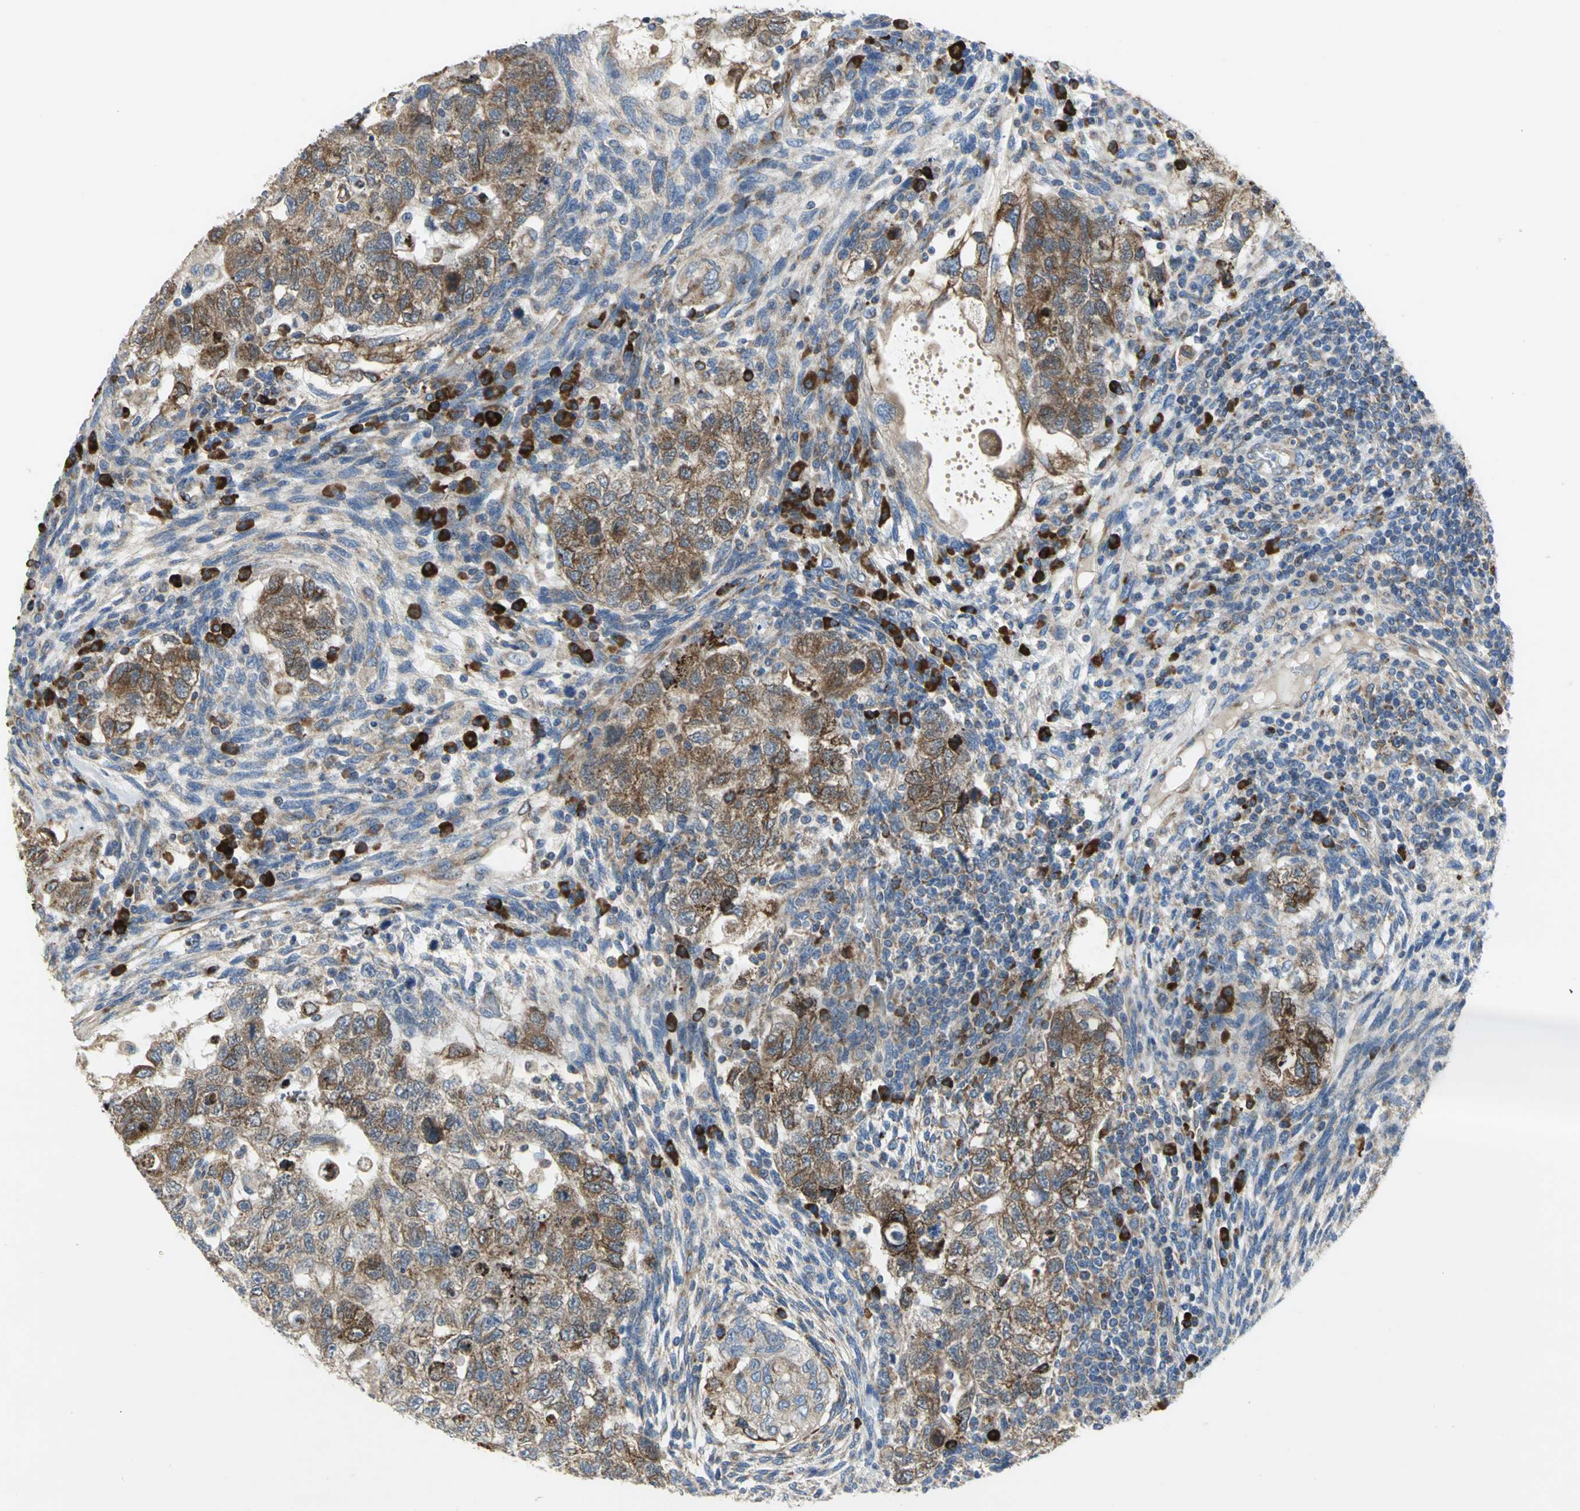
{"staining": {"intensity": "strong", "quantity": ">75%", "location": "cytoplasmic/membranous"}, "tissue": "testis cancer", "cell_type": "Tumor cells", "image_type": "cancer", "snomed": [{"axis": "morphology", "description": "Normal tissue, NOS"}, {"axis": "morphology", "description": "Carcinoma, Embryonal, NOS"}, {"axis": "topography", "description": "Testis"}], "caption": "A histopathology image showing strong cytoplasmic/membranous expression in about >75% of tumor cells in testis cancer (embryonal carcinoma), as visualized by brown immunohistochemical staining.", "gene": "TULP4", "patient": {"sex": "male", "age": 36}}